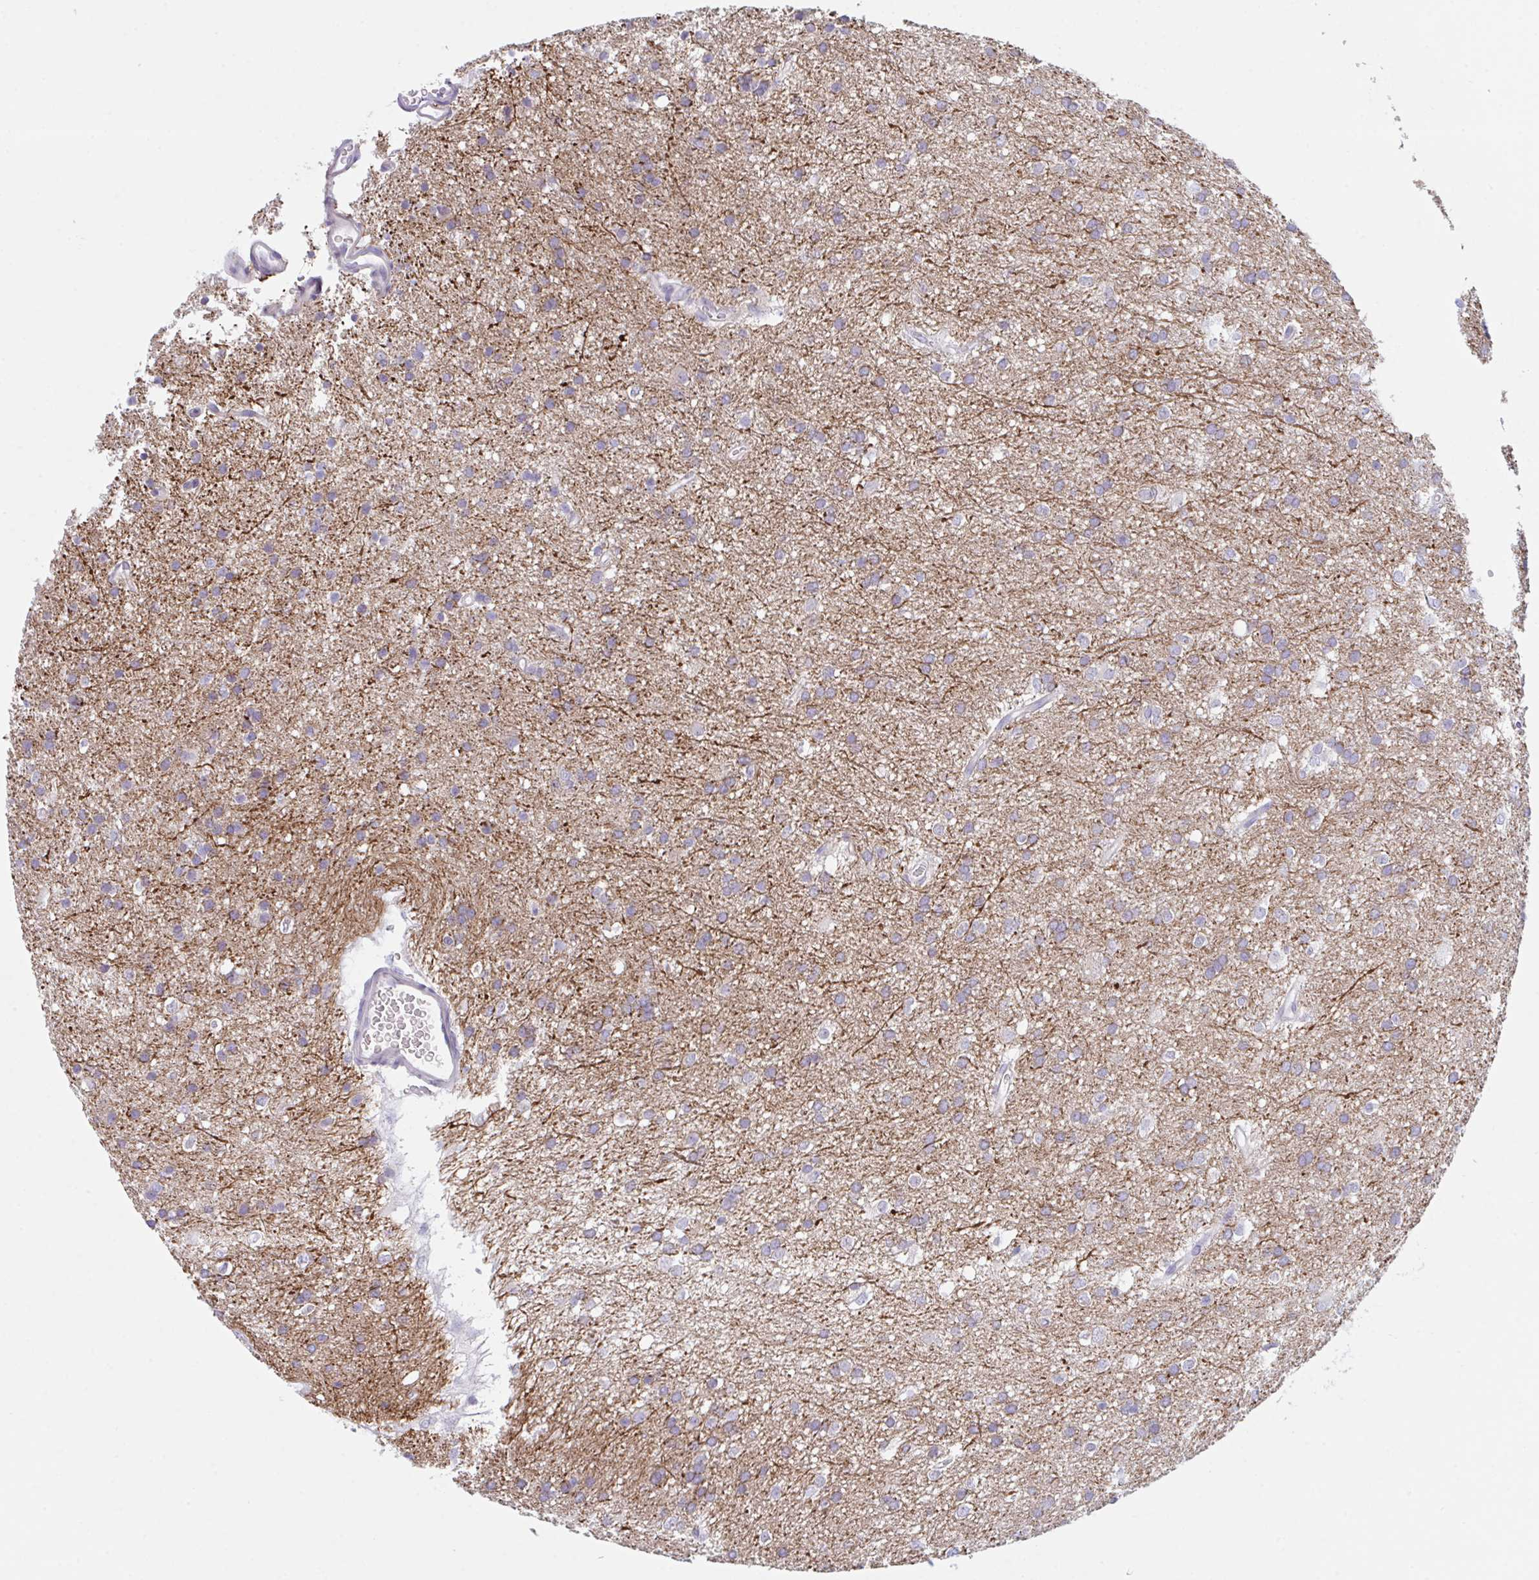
{"staining": {"intensity": "negative", "quantity": "none", "location": "none"}, "tissue": "glioma", "cell_type": "Tumor cells", "image_type": "cancer", "snomed": [{"axis": "morphology", "description": "Glioma, malignant, Low grade"}, {"axis": "topography", "description": "Brain"}], "caption": "IHC of glioma exhibits no expression in tumor cells. (DAB IHC with hematoxylin counter stain).", "gene": "NAA30", "patient": {"sex": "female", "age": 33}}